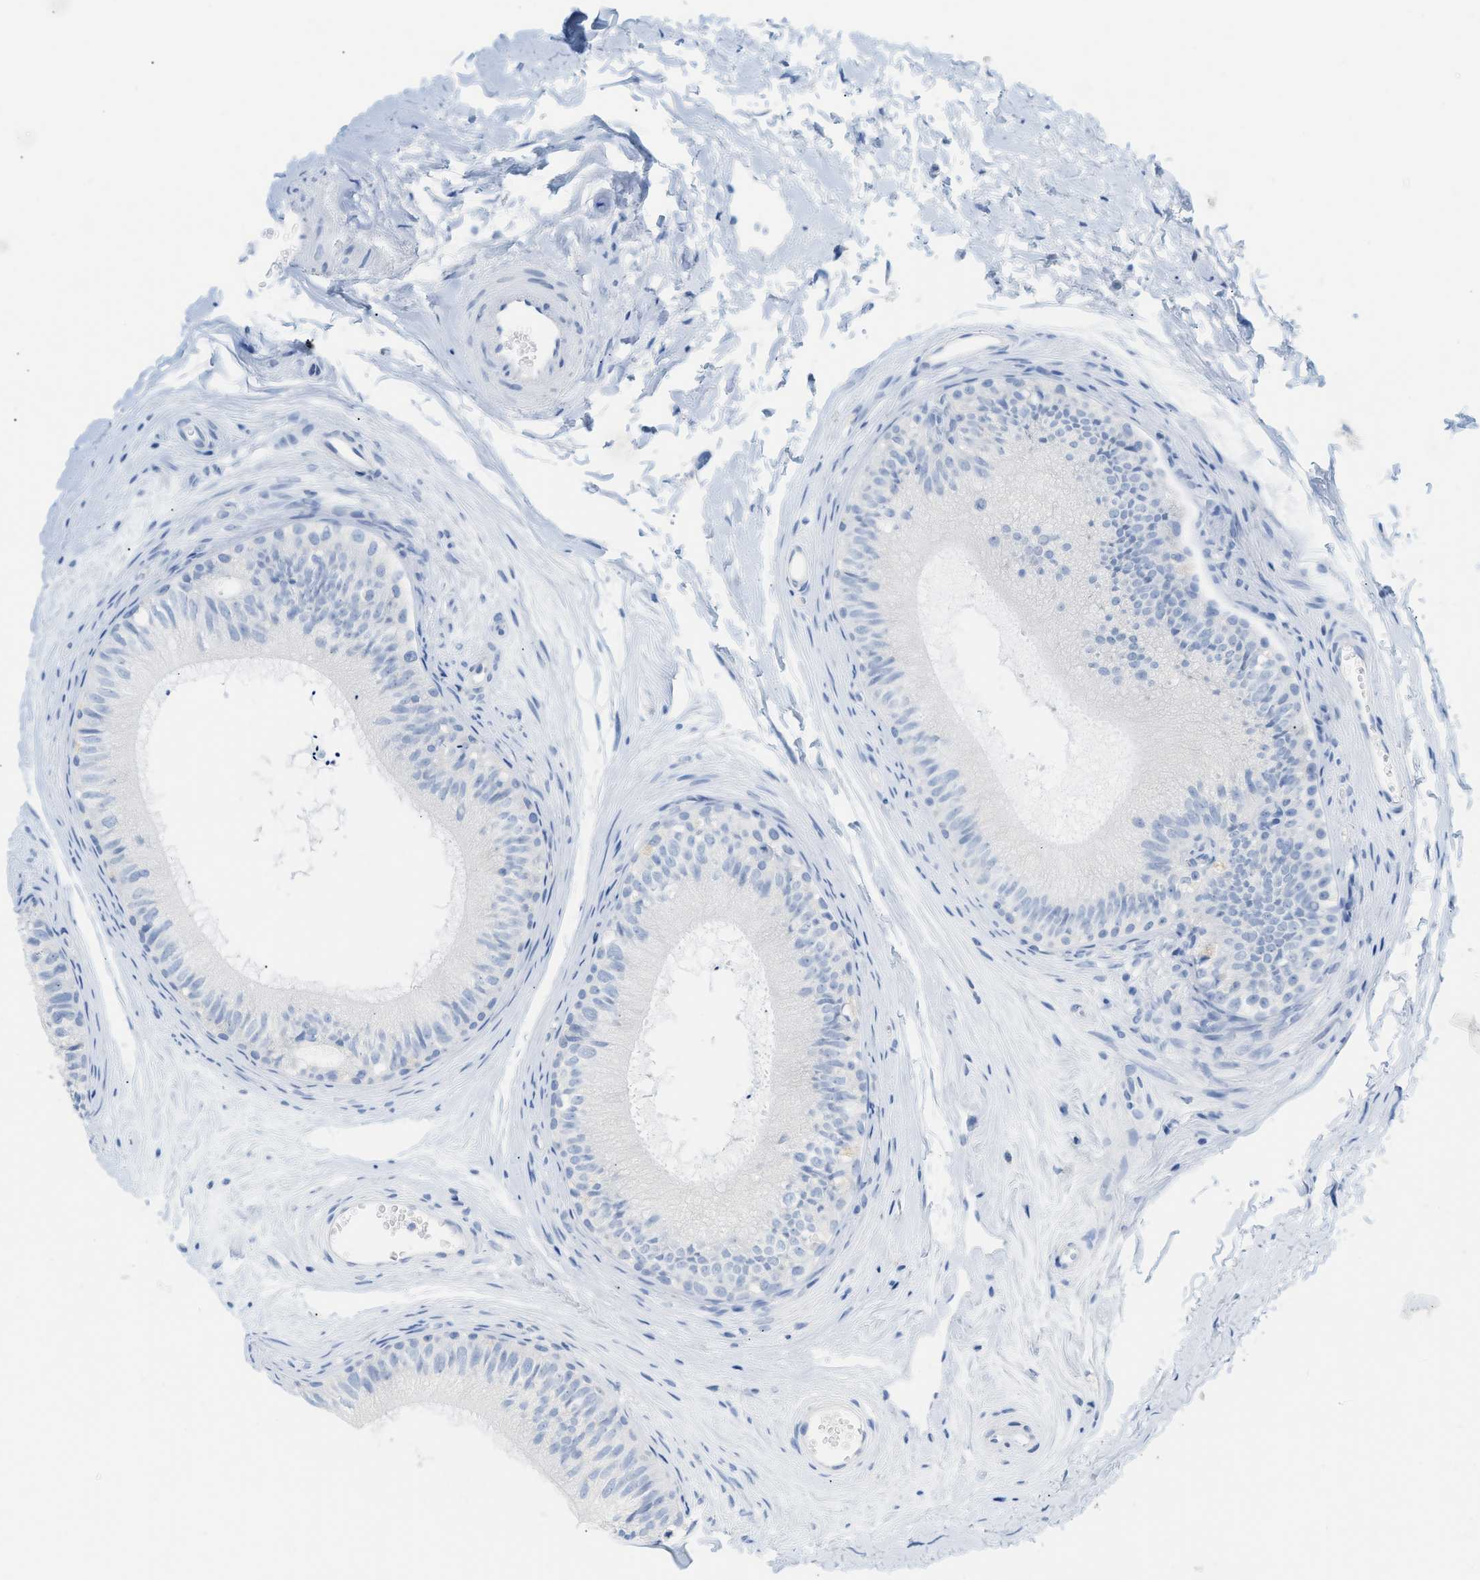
{"staining": {"intensity": "negative", "quantity": "none", "location": "none"}, "tissue": "epididymis", "cell_type": "Glandular cells", "image_type": "normal", "snomed": [{"axis": "morphology", "description": "Normal tissue, NOS"}, {"axis": "topography", "description": "Epididymis"}], "caption": "The histopathology image displays no staining of glandular cells in normal epididymis. (Immunohistochemistry, brightfield microscopy, high magnification).", "gene": "PAPPA", "patient": {"sex": "male", "age": 56}}